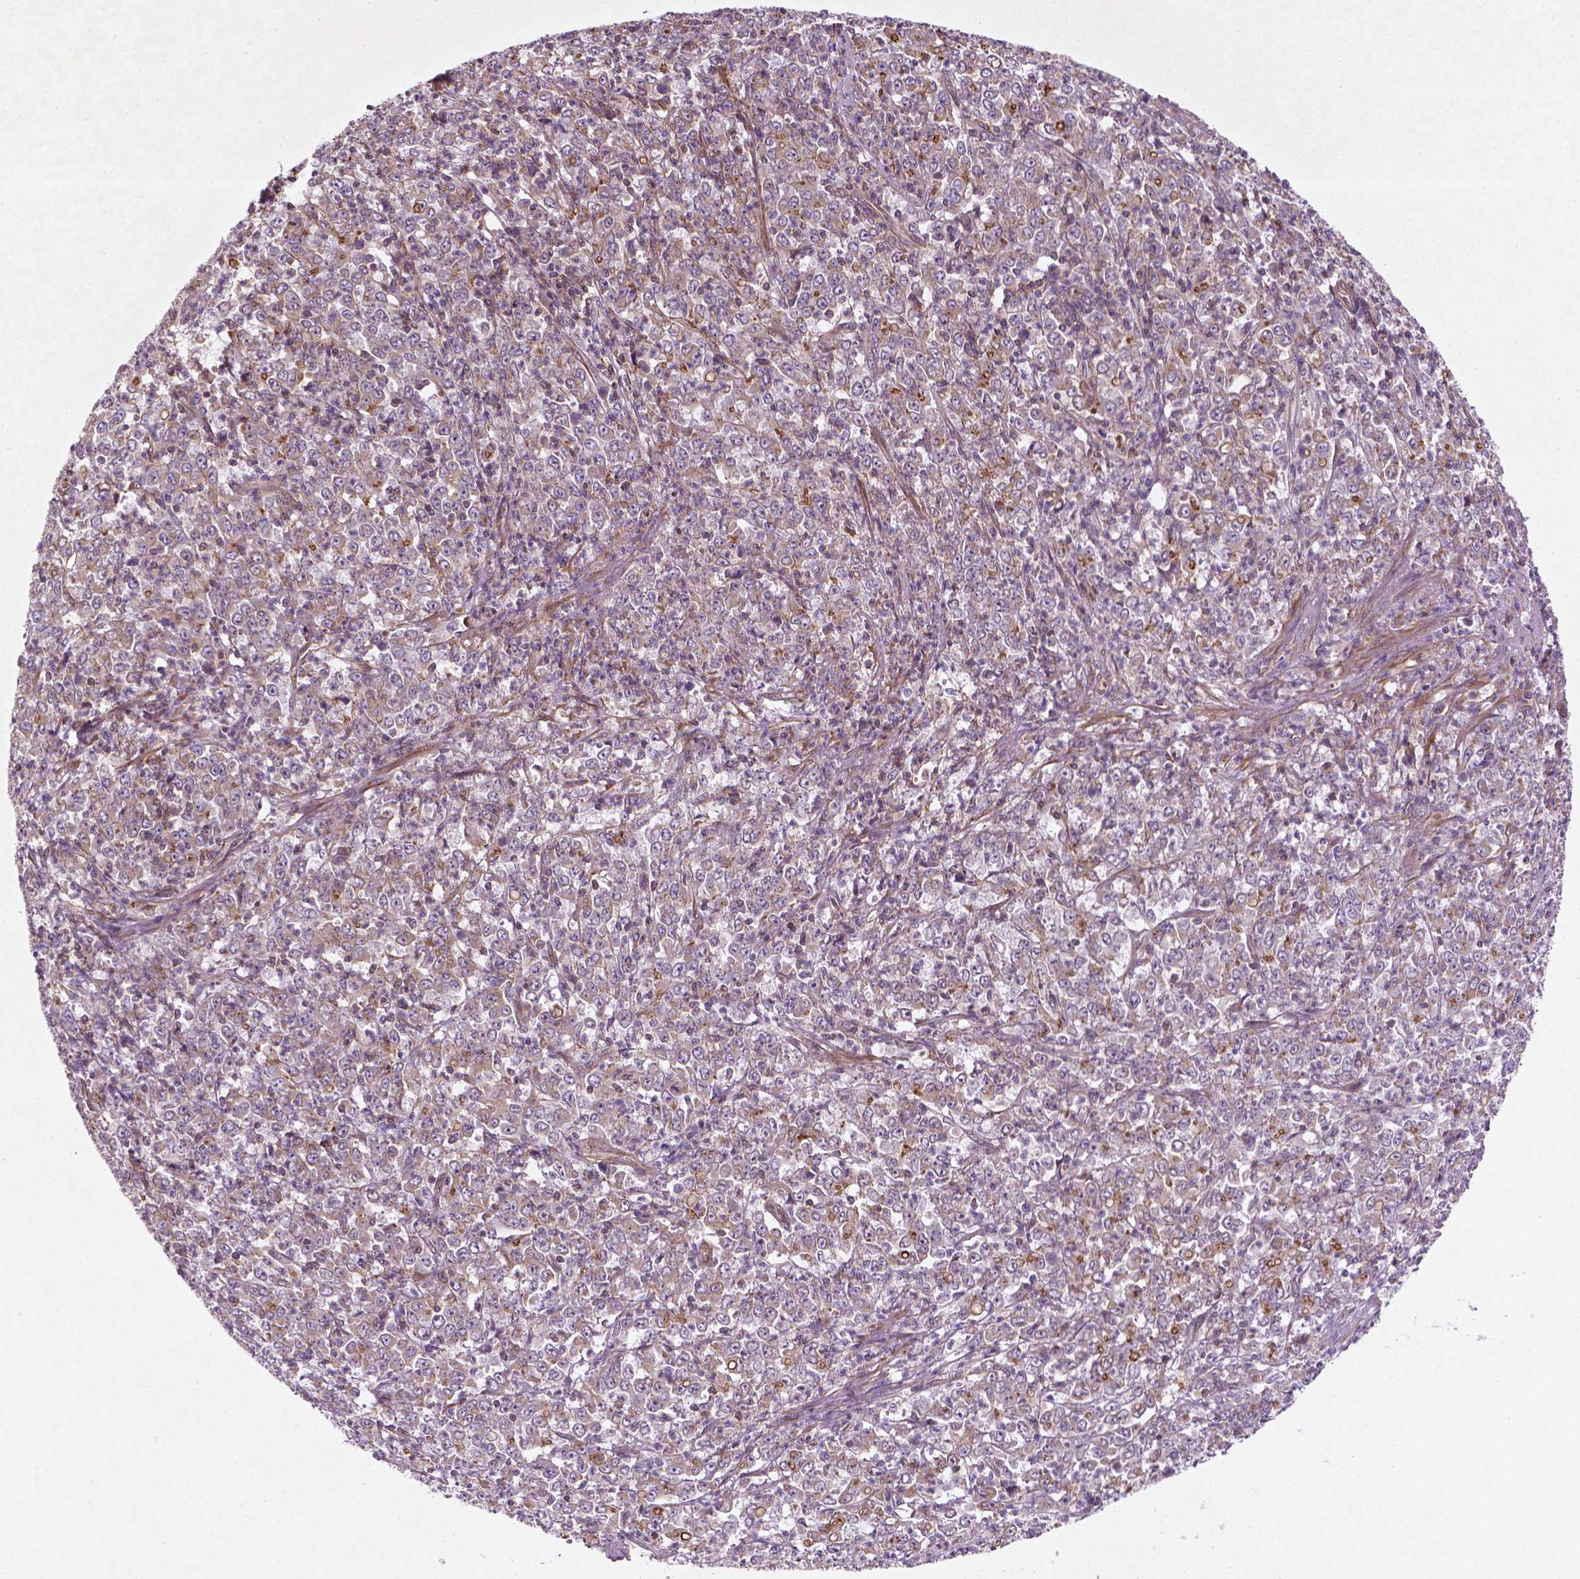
{"staining": {"intensity": "negative", "quantity": "none", "location": "none"}, "tissue": "stomach cancer", "cell_type": "Tumor cells", "image_type": "cancer", "snomed": [{"axis": "morphology", "description": "Adenocarcinoma, NOS"}, {"axis": "topography", "description": "Stomach, lower"}], "caption": "Tumor cells are negative for brown protein staining in stomach cancer.", "gene": "TCHP", "patient": {"sex": "female", "age": 71}}